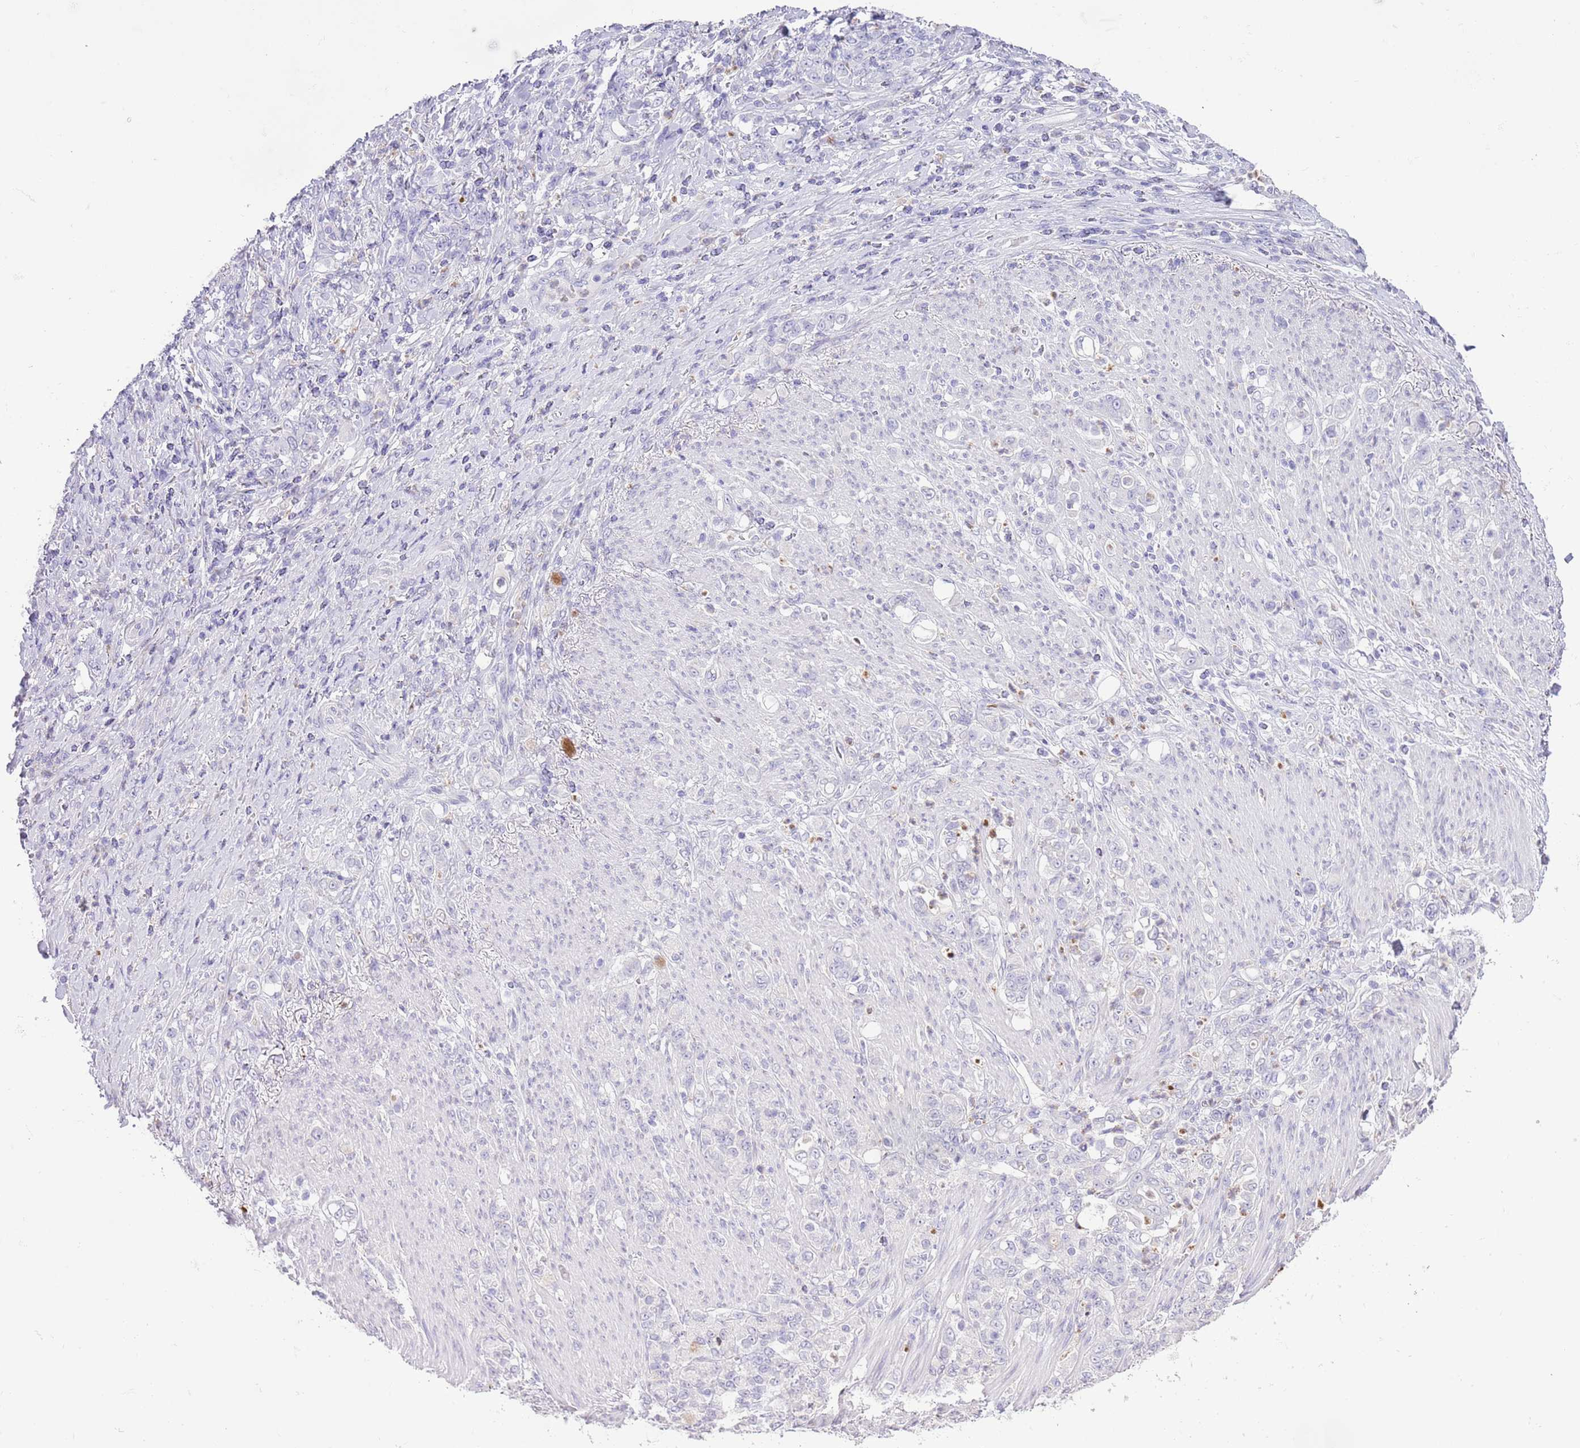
{"staining": {"intensity": "negative", "quantity": "none", "location": "none"}, "tissue": "stomach cancer", "cell_type": "Tumor cells", "image_type": "cancer", "snomed": [{"axis": "morphology", "description": "Normal tissue, NOS"}, {"axis": "morphology", "description": "Adenocarcinoma, NOS"}, {"axis": "topography", "description": "Stomach"}], "caption": "This is an immunohistochemistry image of human stomach cancer. There is no positivity in tumor cells.", "gene": "OR2Z1", "patient": {"sex": "female", "age": 79}}